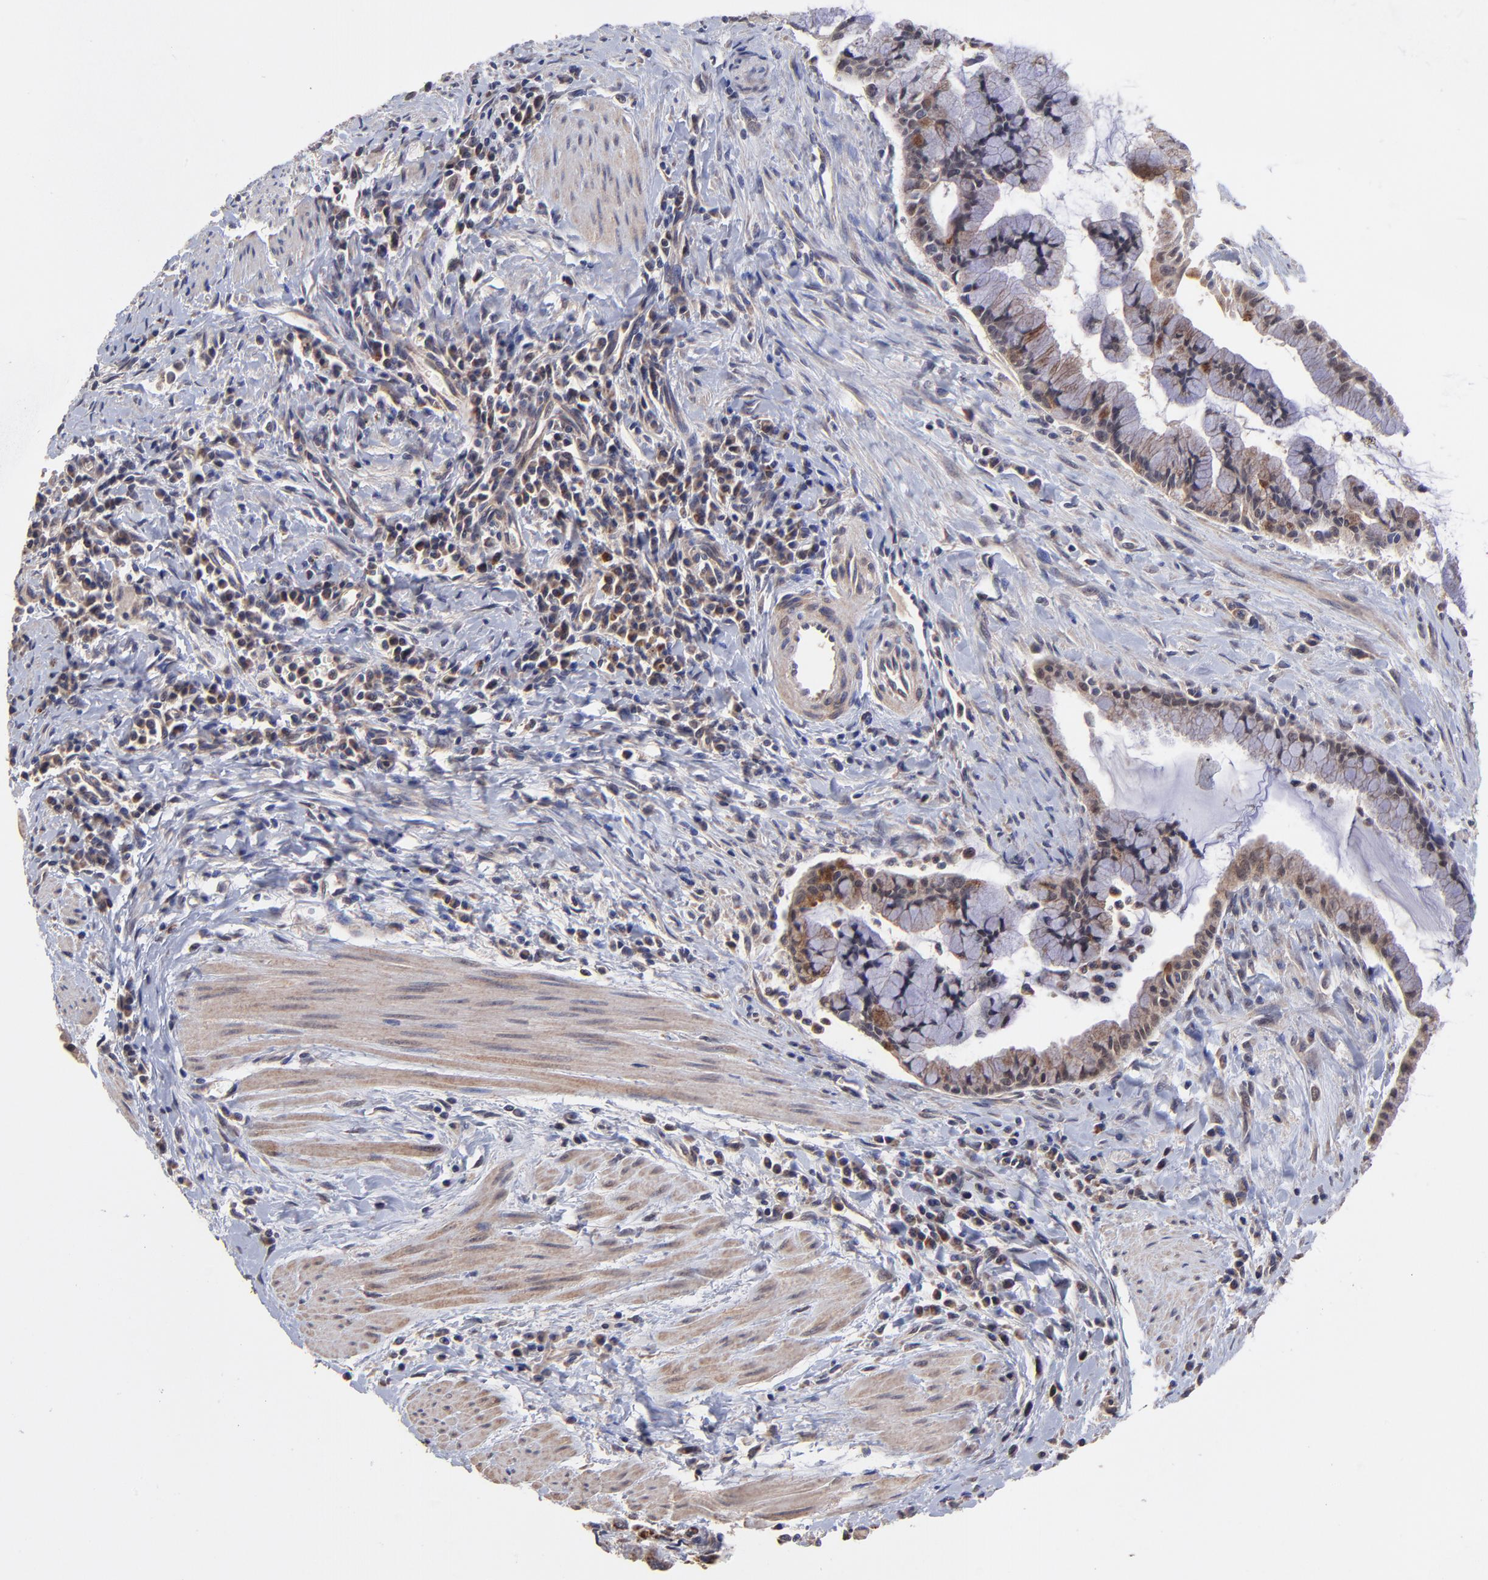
{"staining": {"intensity": "moderate", "quantity": ">75%", "location": "cytoplasmic/membranous"}, "tissue": "pancreatic cancer", "cell_type": "Tumor cells", "image_type": "cancer", "snomed": [{"axis": "morphology", "description": "Adenocarcinoma, NOS"}, {"axis": "topography", "description": "Pancreas"}], "caption": "Pancreatic cancer stained with immunohistochemistry (IHC) shows moderate cytoplasmic/membranous expression in approximately >75% of tumor cells. The protein of interest is shown in brown color, while the nuclei are stained blue.", "gene": "BAIAP2L2", "patient": {"sex": "male", "age": 59}}